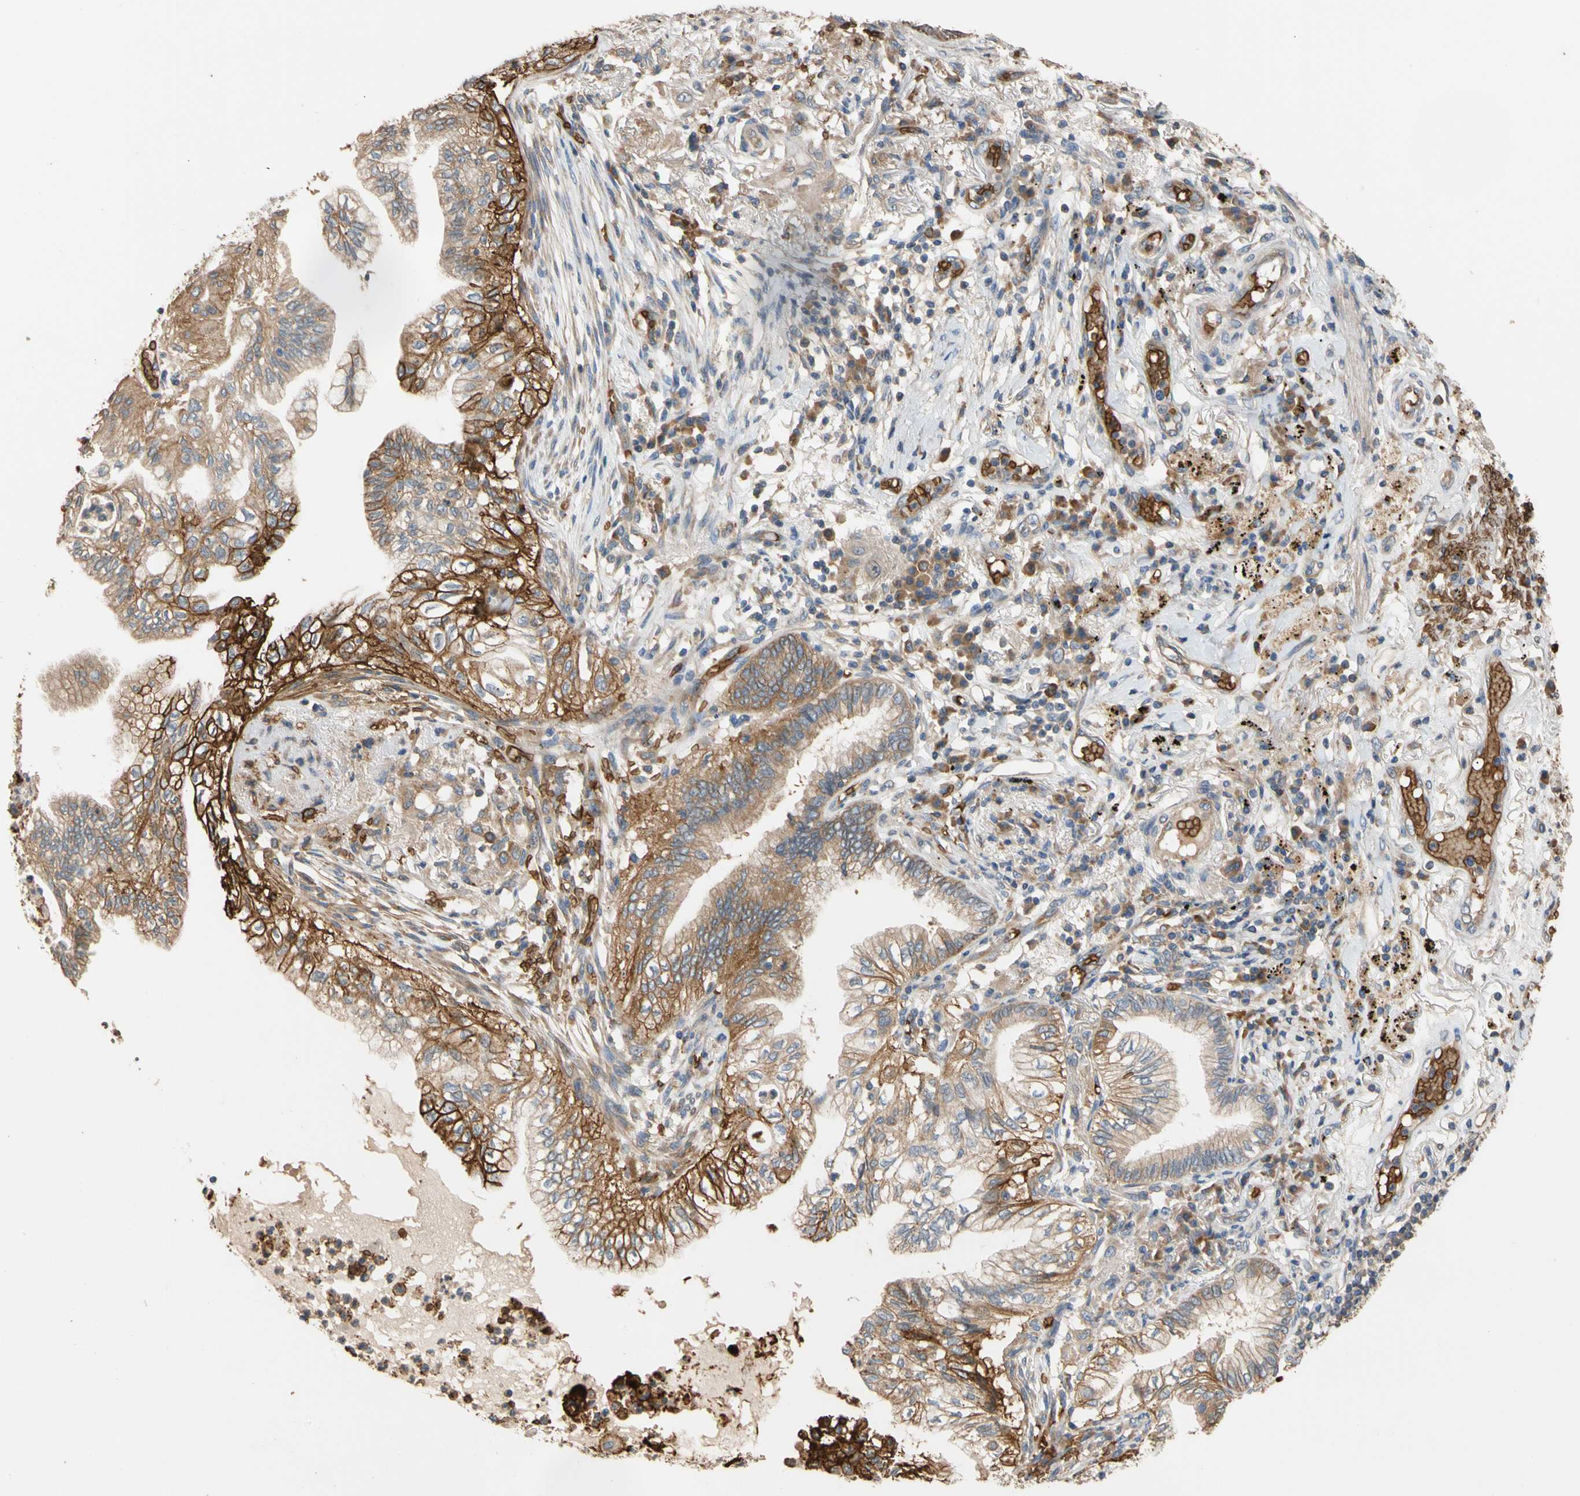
{"staining": {"intensity": "moderate", "quantity": ">75%", "location": "cytoplasmic/membranous"}, "tissue": "lung cancer", "cell_type": "Tumor cells", "image_type": "cancer", "snomed": [{"axis": "morphology", "description": "Normal tissue, NOS"}, {"axis": "morphology", "description": "Adenocarcinoma, NOS"}, {"axis": "topography", "description": "Bronchus"}, {"axis": "topography", "description": "Lung"}], "caption": "Human lung cancer (adenocarcinoma) stained with a protein marker demonstrates moderate staining in tumor cells.", "gene": "RIOK2", "patient": {"sex": "female", "age": 70}}